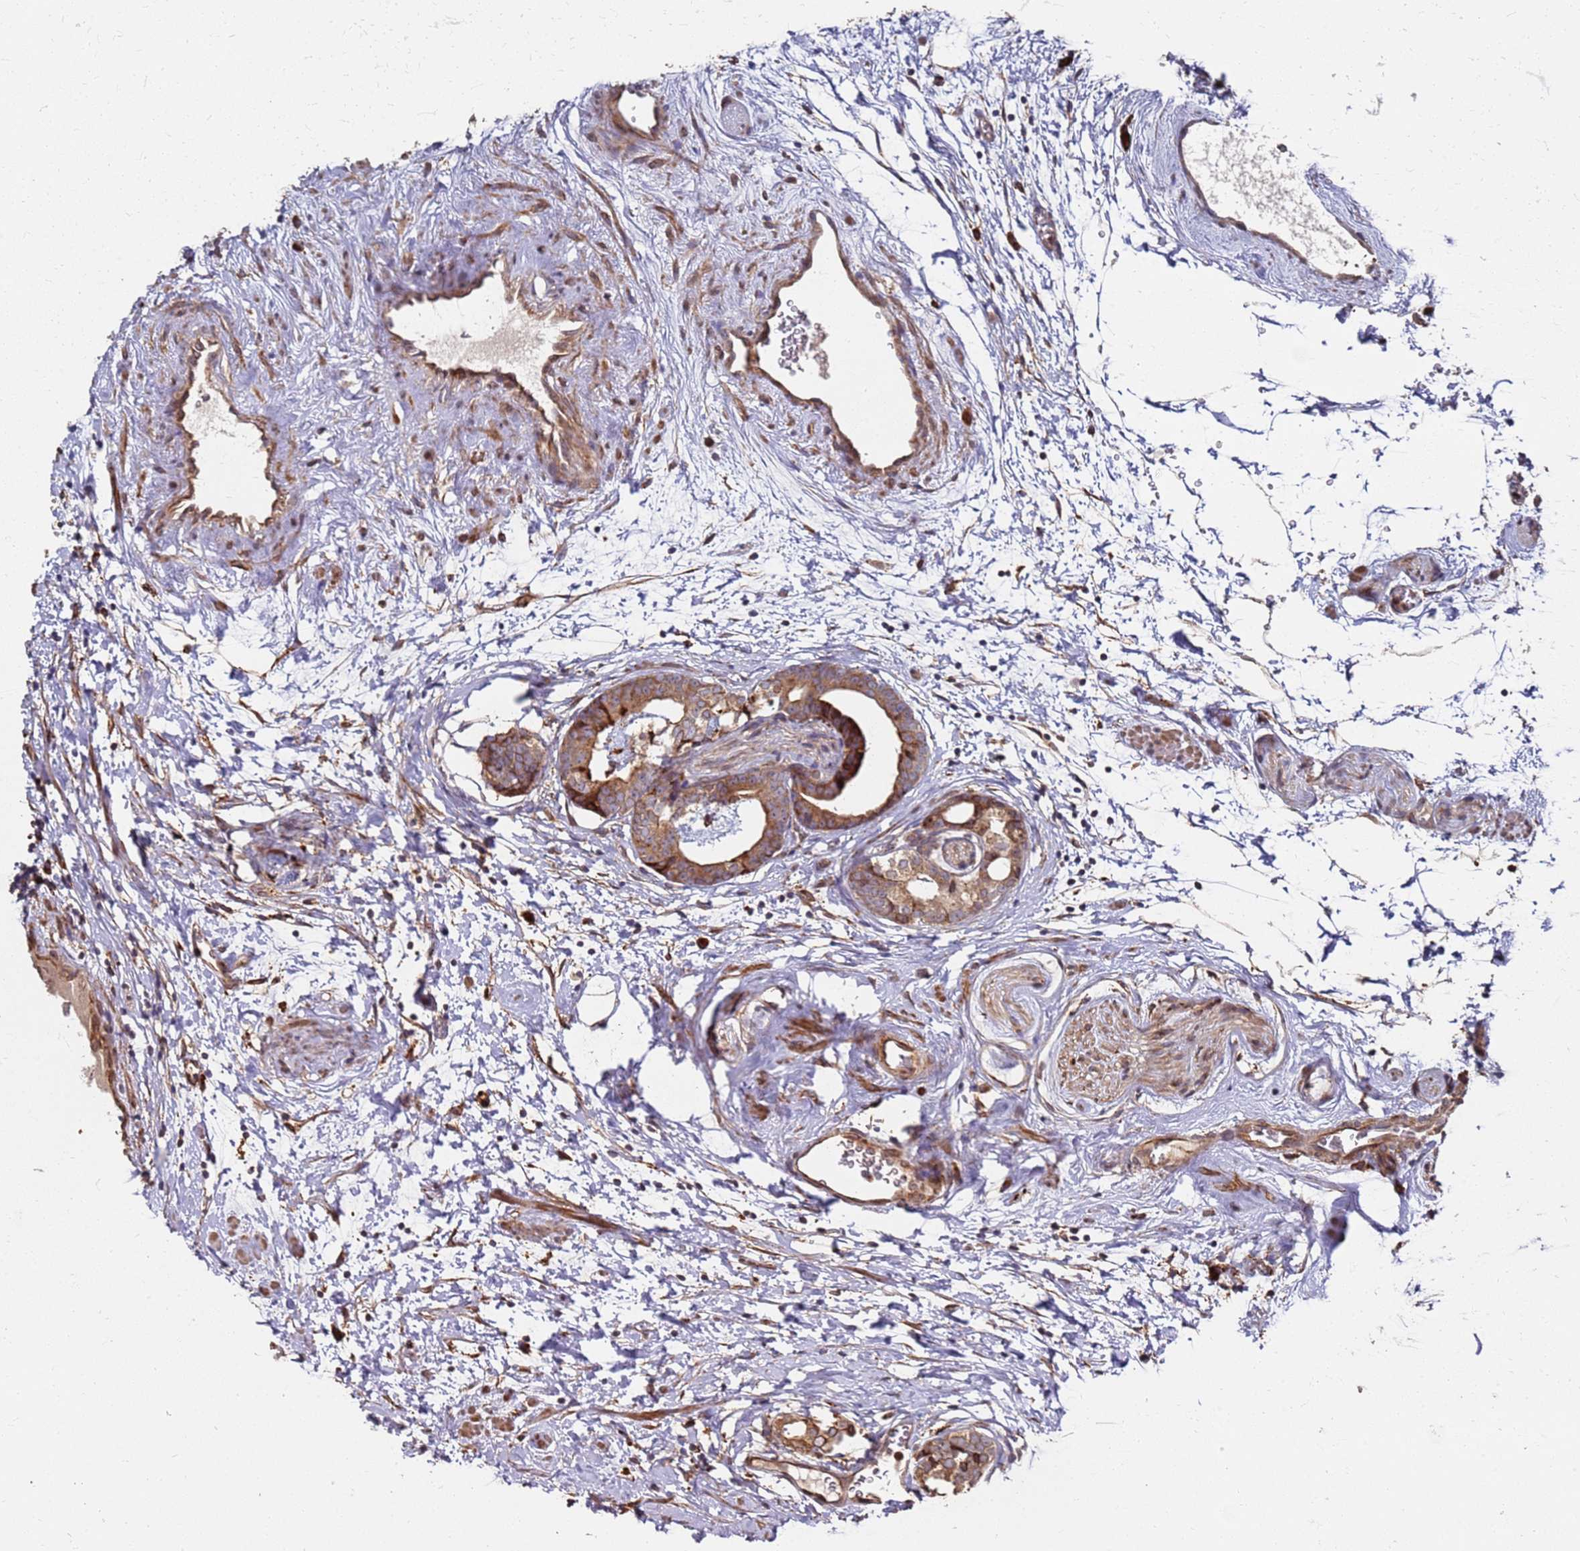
{"staining": {"intensity": "strong", "quantity": ">75%", "location": "cytoplasmic/membranous"}, "tissue": "prostate cancer", "cell_type": "Tumor cells", "image_type": "cancer", "snomed": [{"axis": "morphology", "description": "Adenocarcinoma, Low grade"}, {"axis": "topography", "description": "Prostate"}], "caption": "Human adenocarcinoma (low-grade) (prostate) stained with a protein marker reveals strong staining in tumor cells.", "gene": "LACC1", "patient": {"sex": "male", "age": 63}}